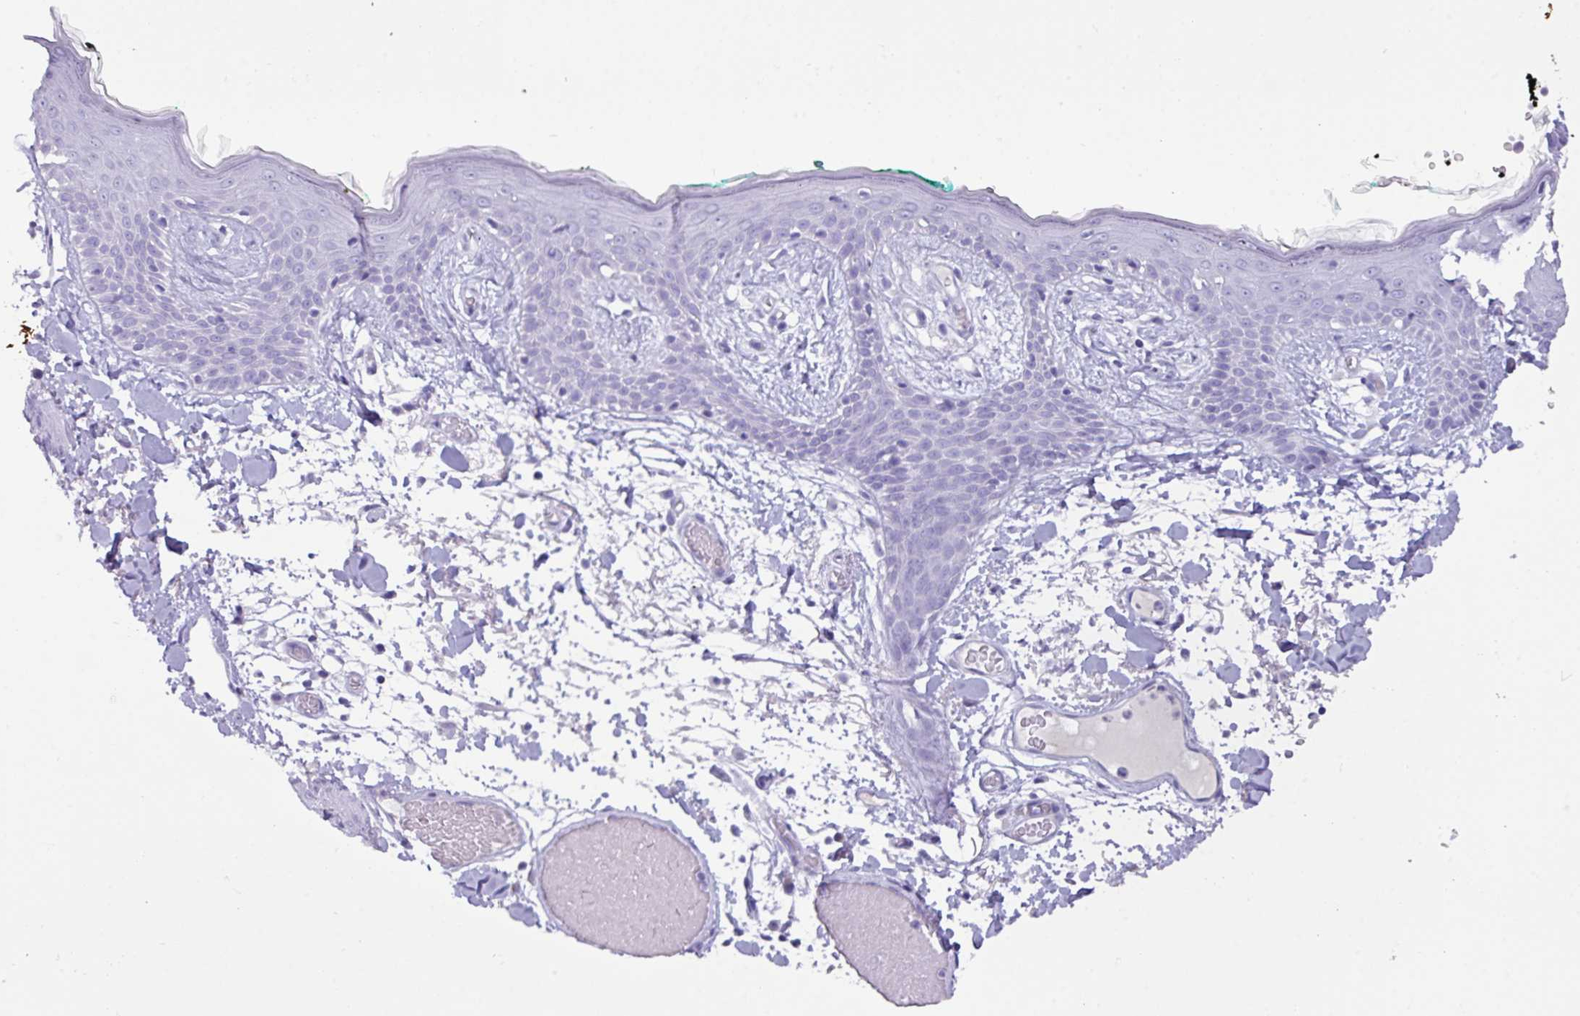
{"staining": {"intensity": "negative", "quantity": "none", "location": "none"}, "tissue": "skin", "cell_type": "Fibroblasts", "image_type": "normal", "snomed": [{"axis": "morphology", "description": "Normal tissue, NOS"}, {"axis": "topography", "description": "Skin"}], "caption": "A high-resolution histopathology image shows immunohistochemistry staining of benign skin, which shows no significant expression in fibroblasts. (DAB (3,3'-diaminobenzidine) IHC with hematoxylin counter stain).", "gene": "ZNF524", "patient": {"sex": "male", "age": 79}}